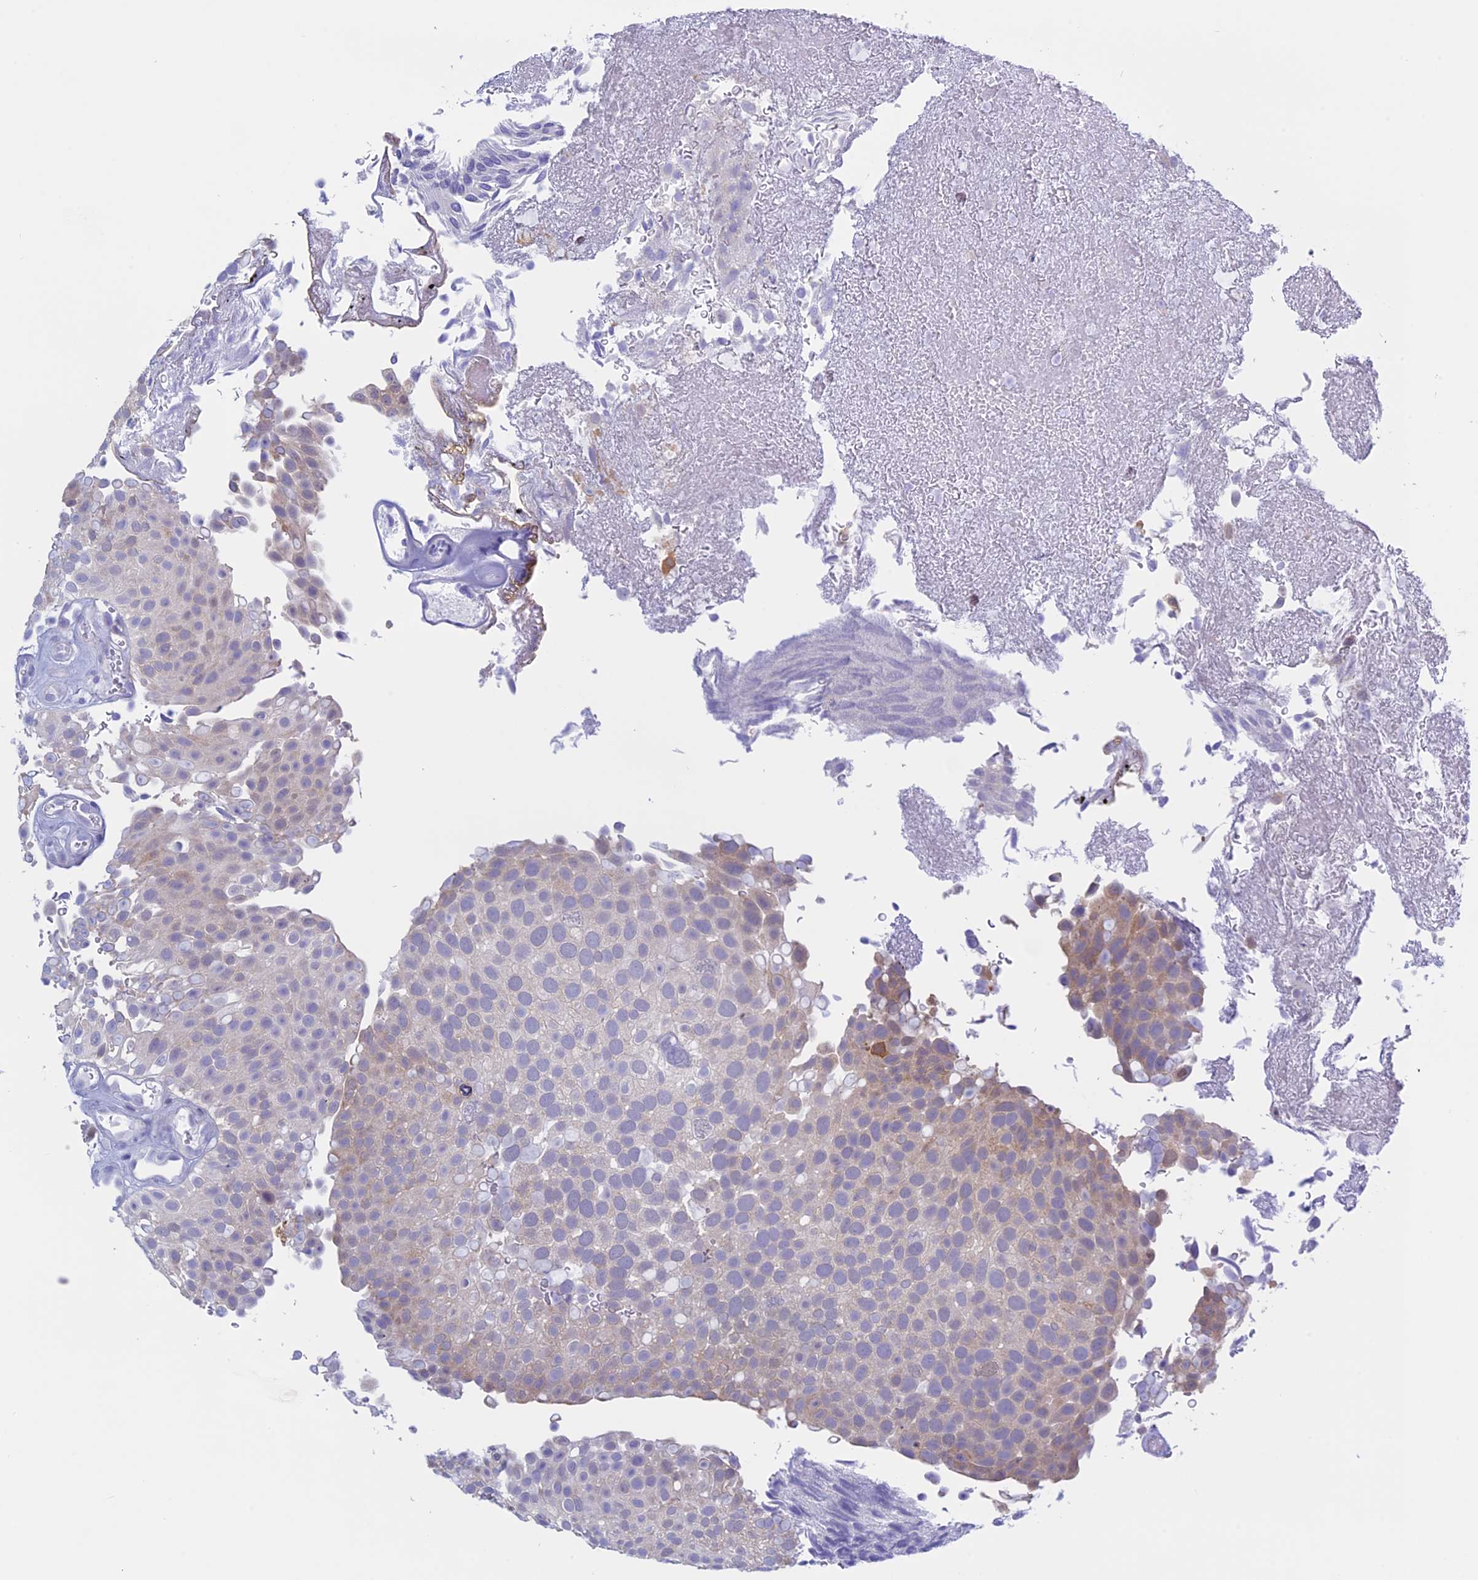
{"staining": {"intensity": "weak", "quantity": "<25%", "location": "cytoplasmic/membranous"}, "tissue": "urothelial cancer", "cell_type": "Tumor cells", "image_type": "cancer", "snomed": [{"axis": "morphology", "description": "Urothelial carcinoma, Low grade"}, {"axis": "topography", "description": "Urinary bladder"}], "caption": "Urothelial cancer stained for a protein using IHC reveals no expression tumor cells.", "gene": "LHFPL2", "patient": {"sex": "male", "age": 78}}